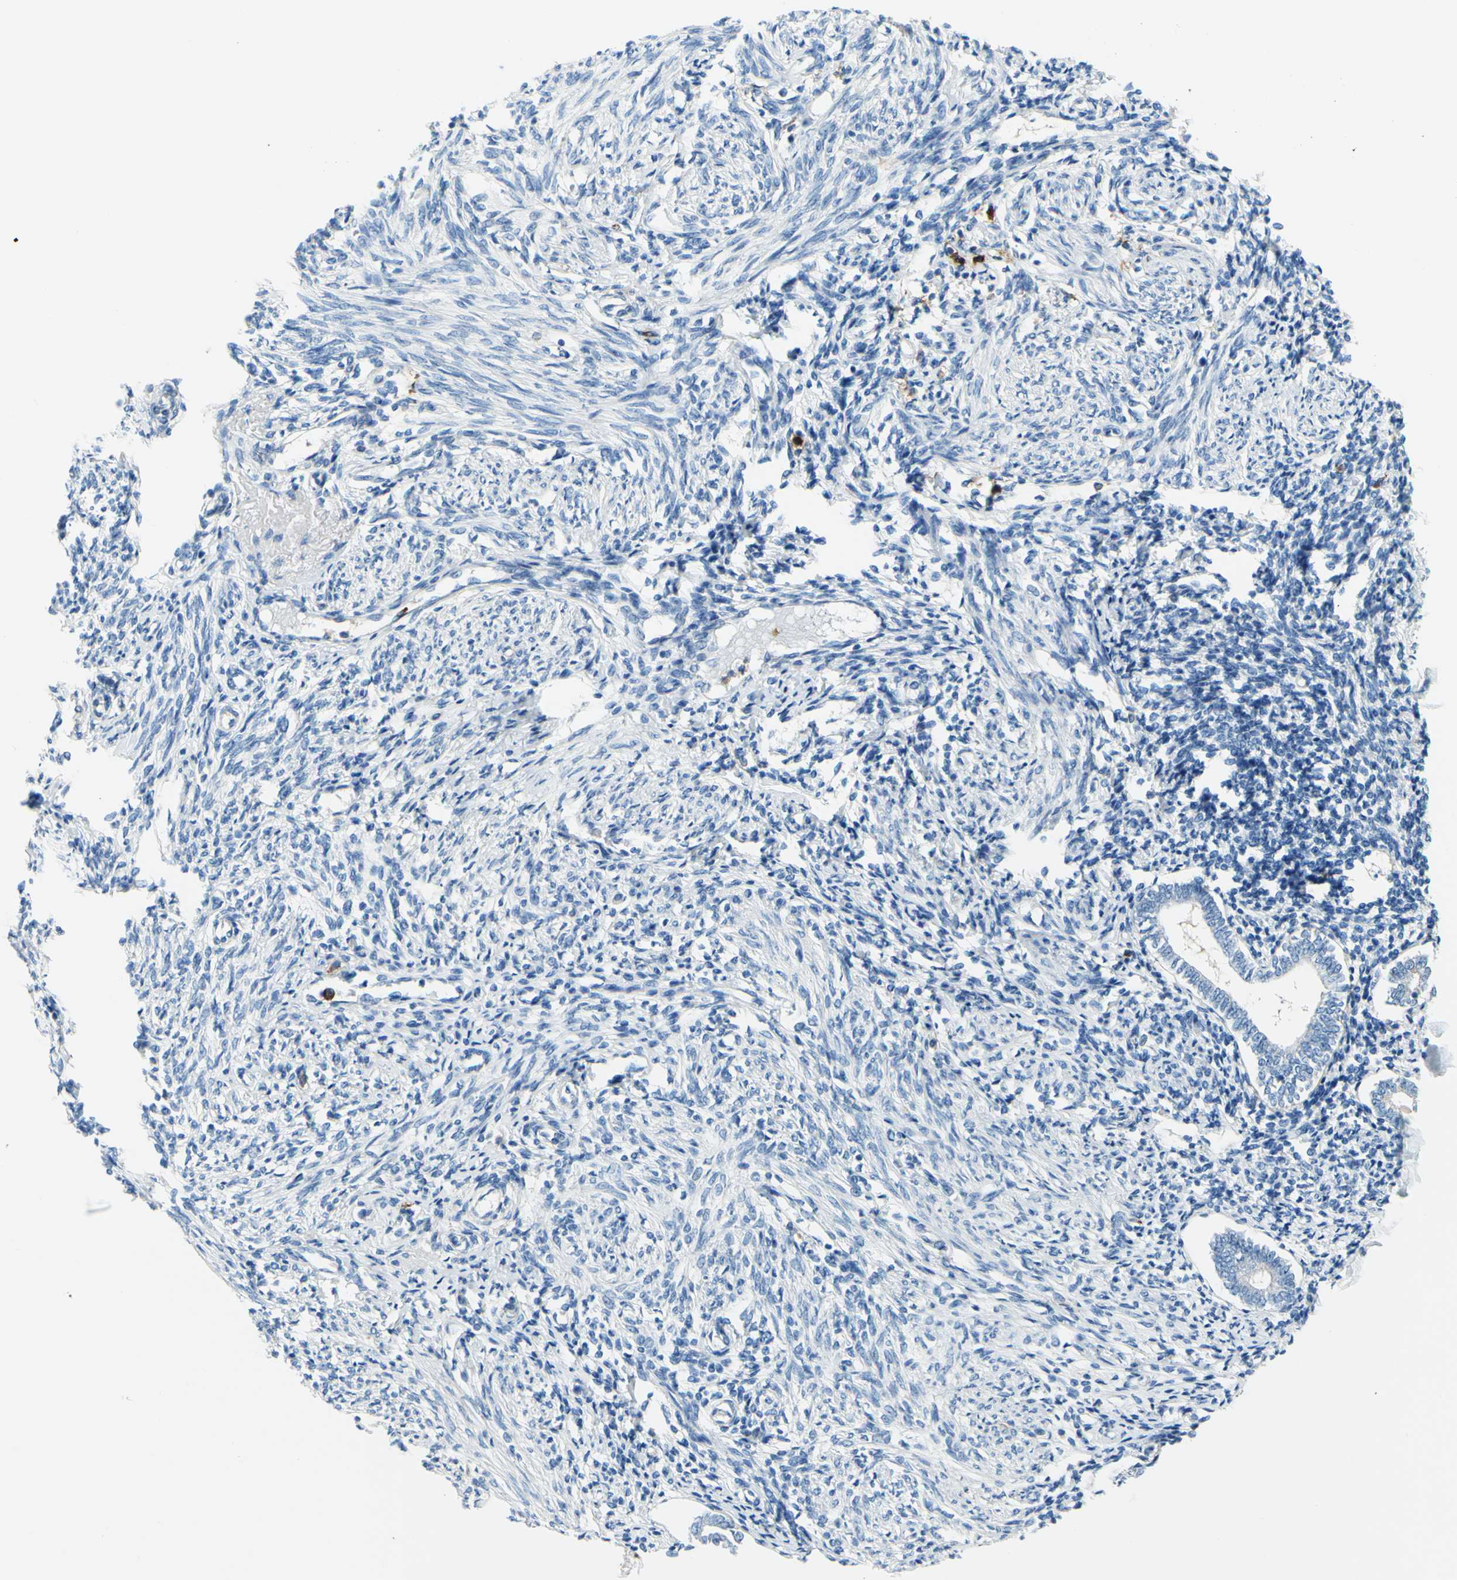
{"staining": {"intensity": "weak", "quantity": ">75%", "location": "cytoplasmic/membranous"}, "tissue": "endometrium", "cell_type": "Cells in endometrial stroma", "image_type": "normal", "snomed": [{"axis": "morphology", "description": "Normal tissue, NOS"}, {"axis": "topography", "description": "Endometrium"}], "caption": "Immunohistochemistry (IHC) photomicrograph of benign human endometrium stained for a protein (brown), which demonstrates low levels of weak cytoplasmic/membranous expression in approximately >75% of cells in endometrial stroma.", "gene": "ARHGAP1", "patient": {"sex": "female", "age": 71}}